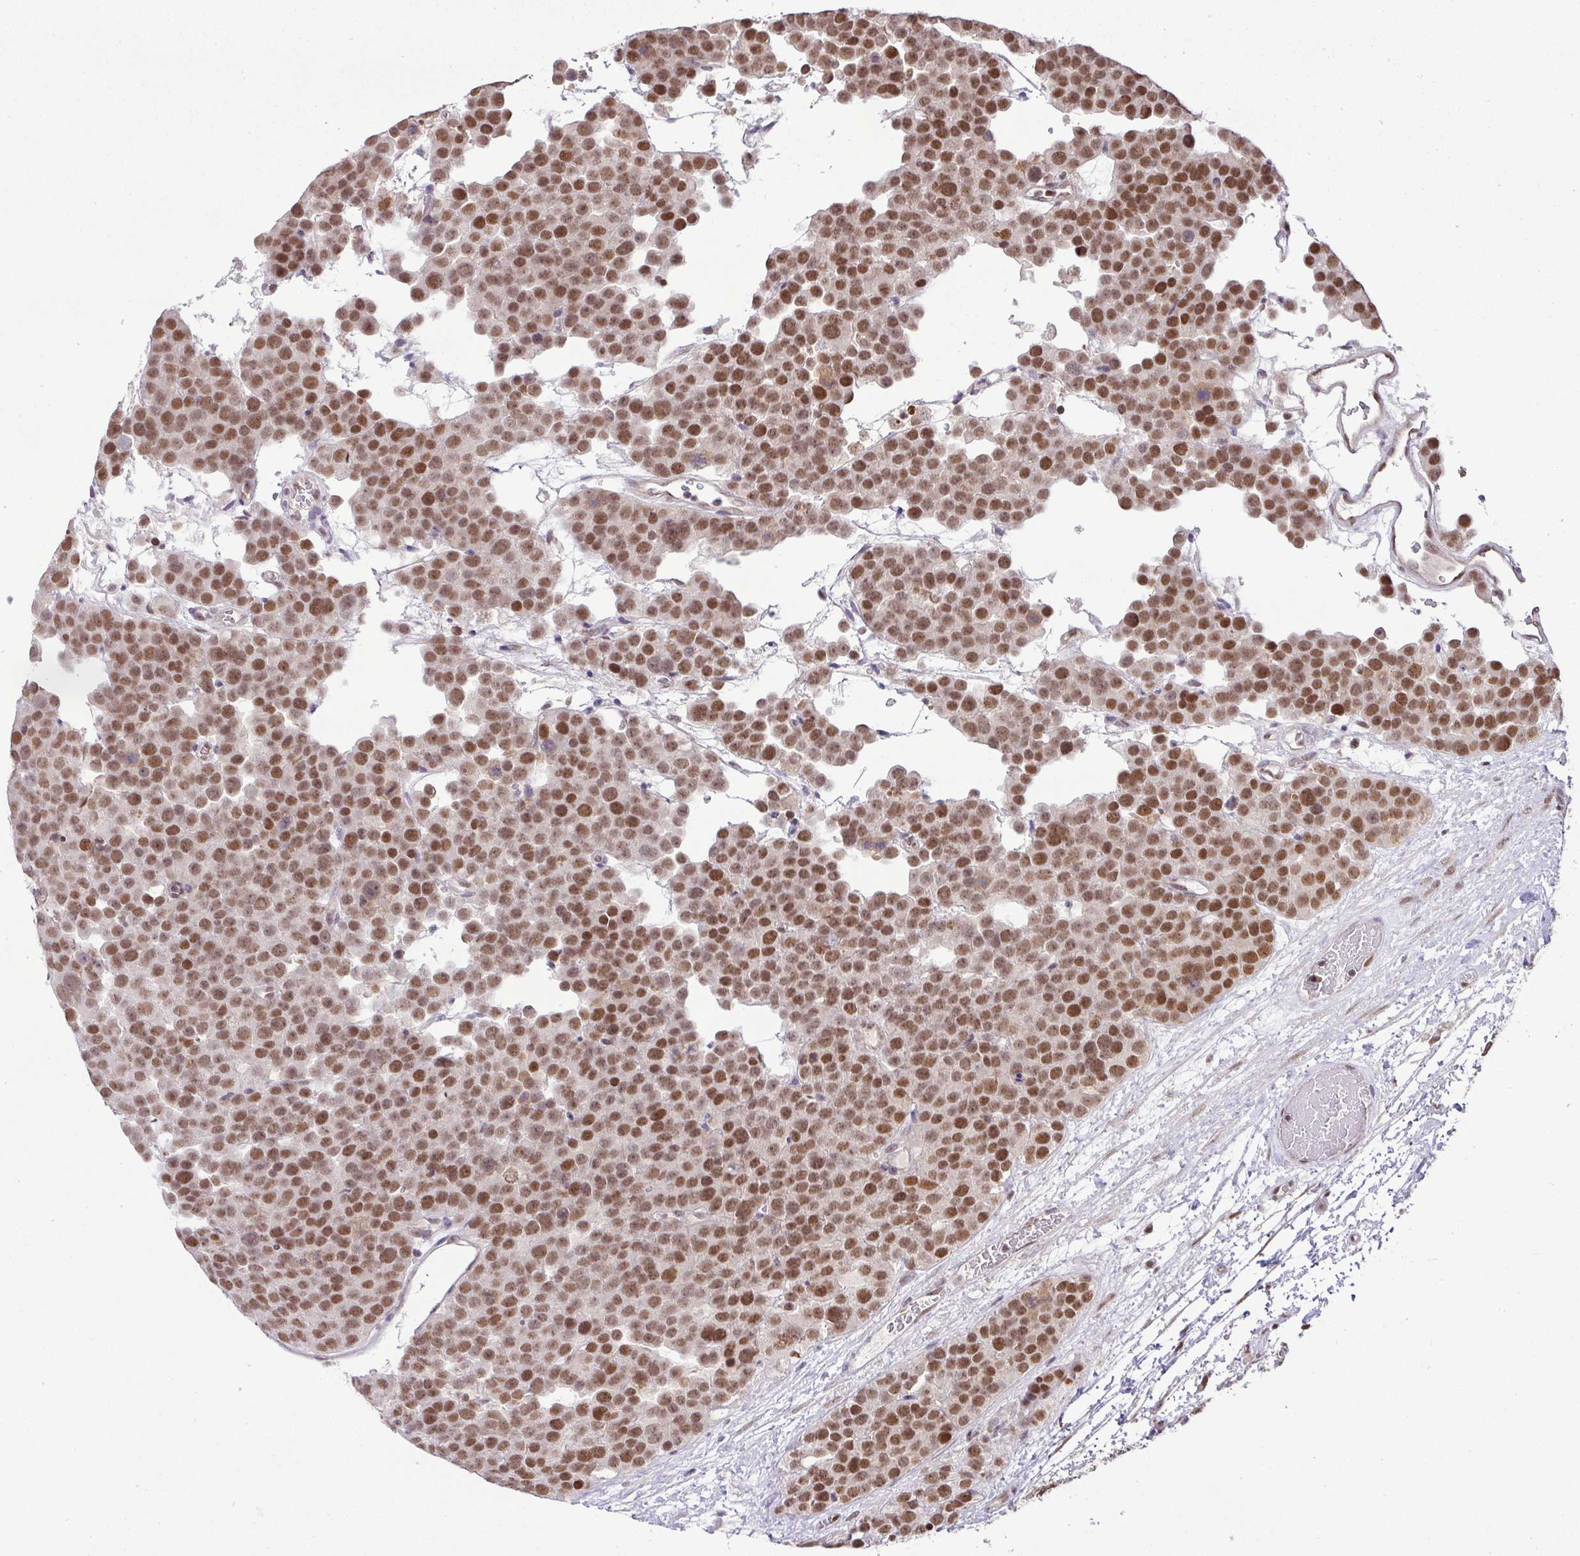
{"staining": {"intensity": "moderate", "quantity": ">75%", "location": "nuclear"}, "tissue": "testis cancer", "cell_type": "Tumor cells", "image_type": "cancer", "snomed": [{"axis": "morphology", "description": "Seminoma, NOS"}, {"axis": "topography", "description": "Testis"}], "caption": "DAB immunohistochemical staining of testis seminoma demonstrates moderate nuclear protein expression in approximately >75% of tumor cells.", "gene": "PGAP4", "patient": {"sex": "male", "age": 71}}